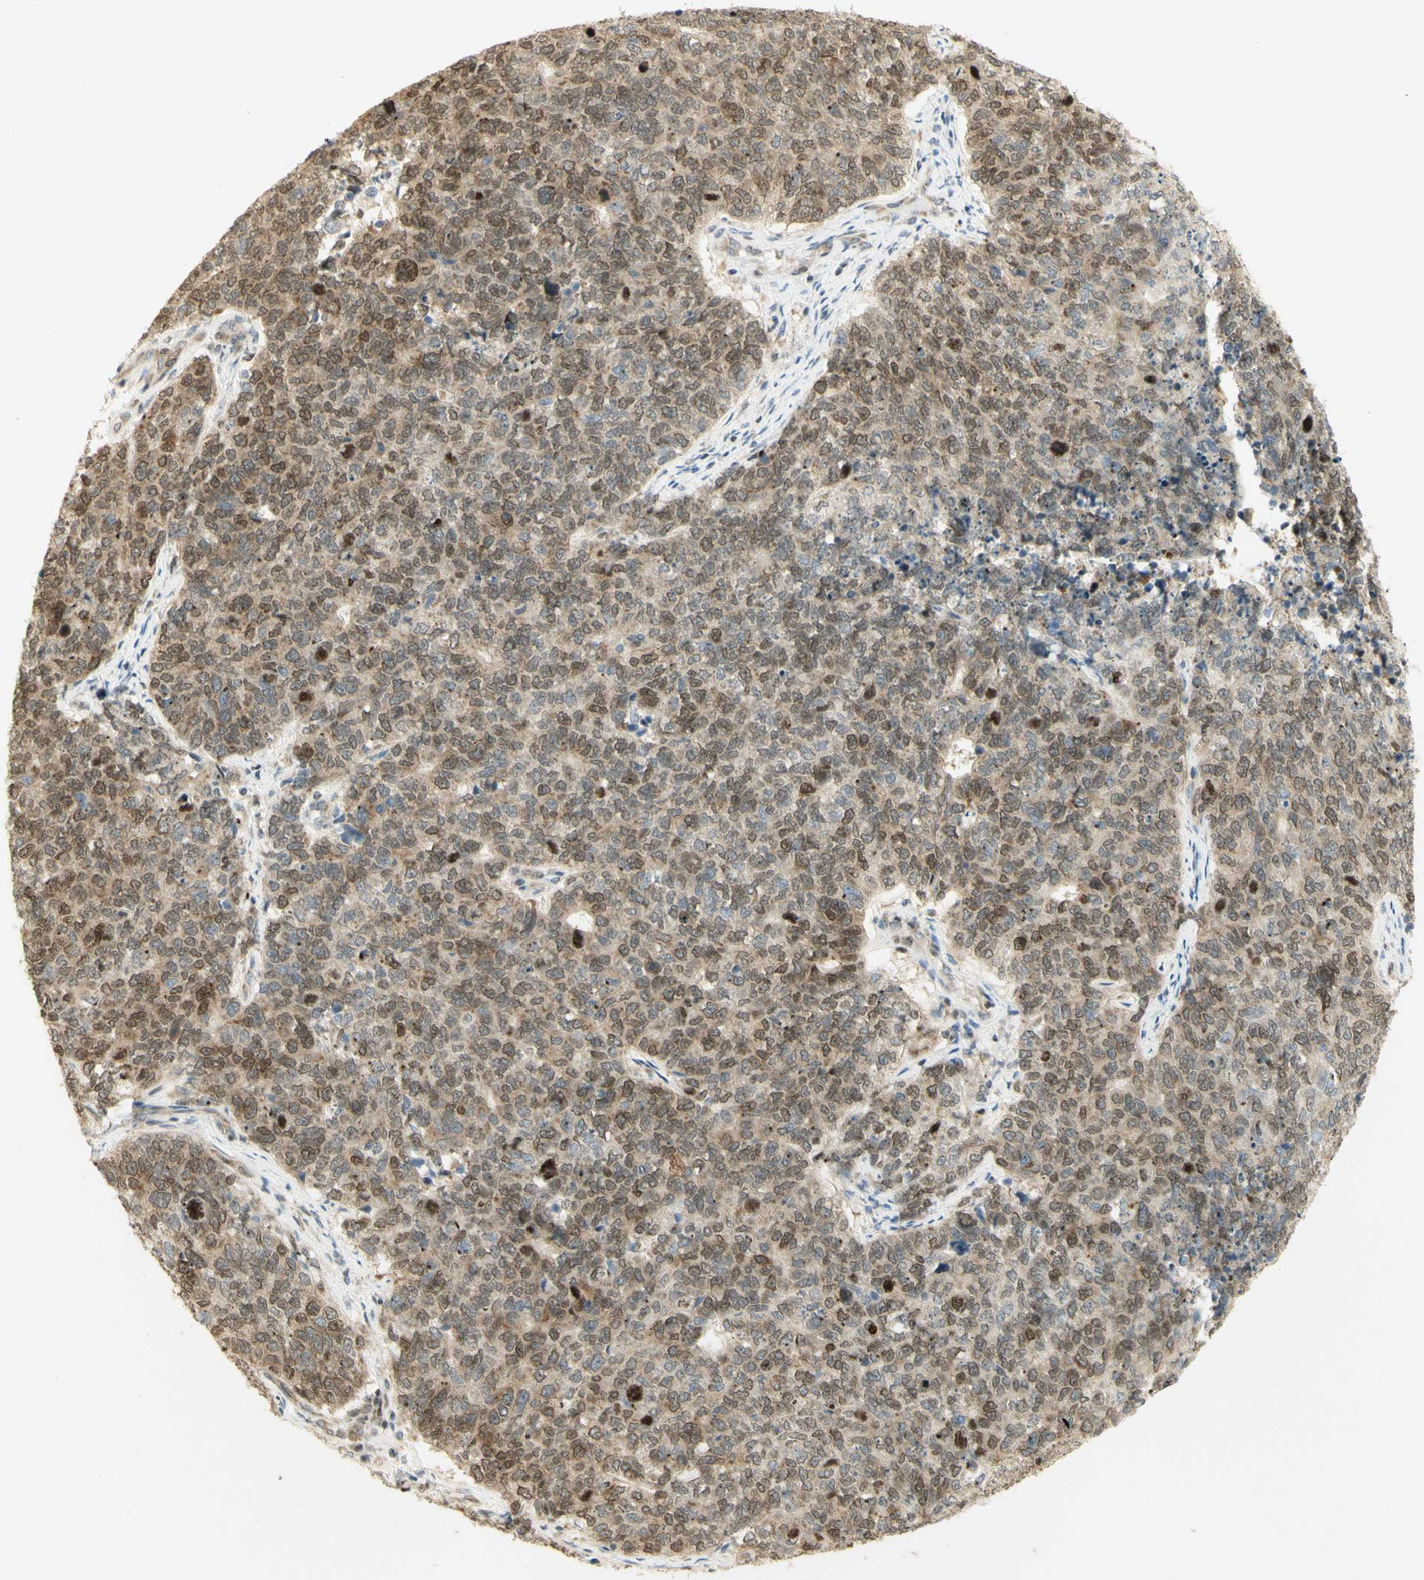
{"staining": {"intensity": "moderate", "quantity": ">75%", "location": "cytoplasmic/membranous,nuclear"}, "tissue": "cervical cancer", "cell_type": "Tumor cells", "image_type": "cancer", "snomed": [{"axis": "morphology", "description": "Squamous cell carcinoma, NOS"}, {"axis": "topography", "description": "Cervix"}], "caption": "Brown immunohistochemical staining in cervical squamous cell carcinoma exhibits moderate cytoplasmic/membranous and nuclear expression in approximately >75% of tumor cells.", "gene": "KIF11", "patient": {"sex": "female", "age": 63}}